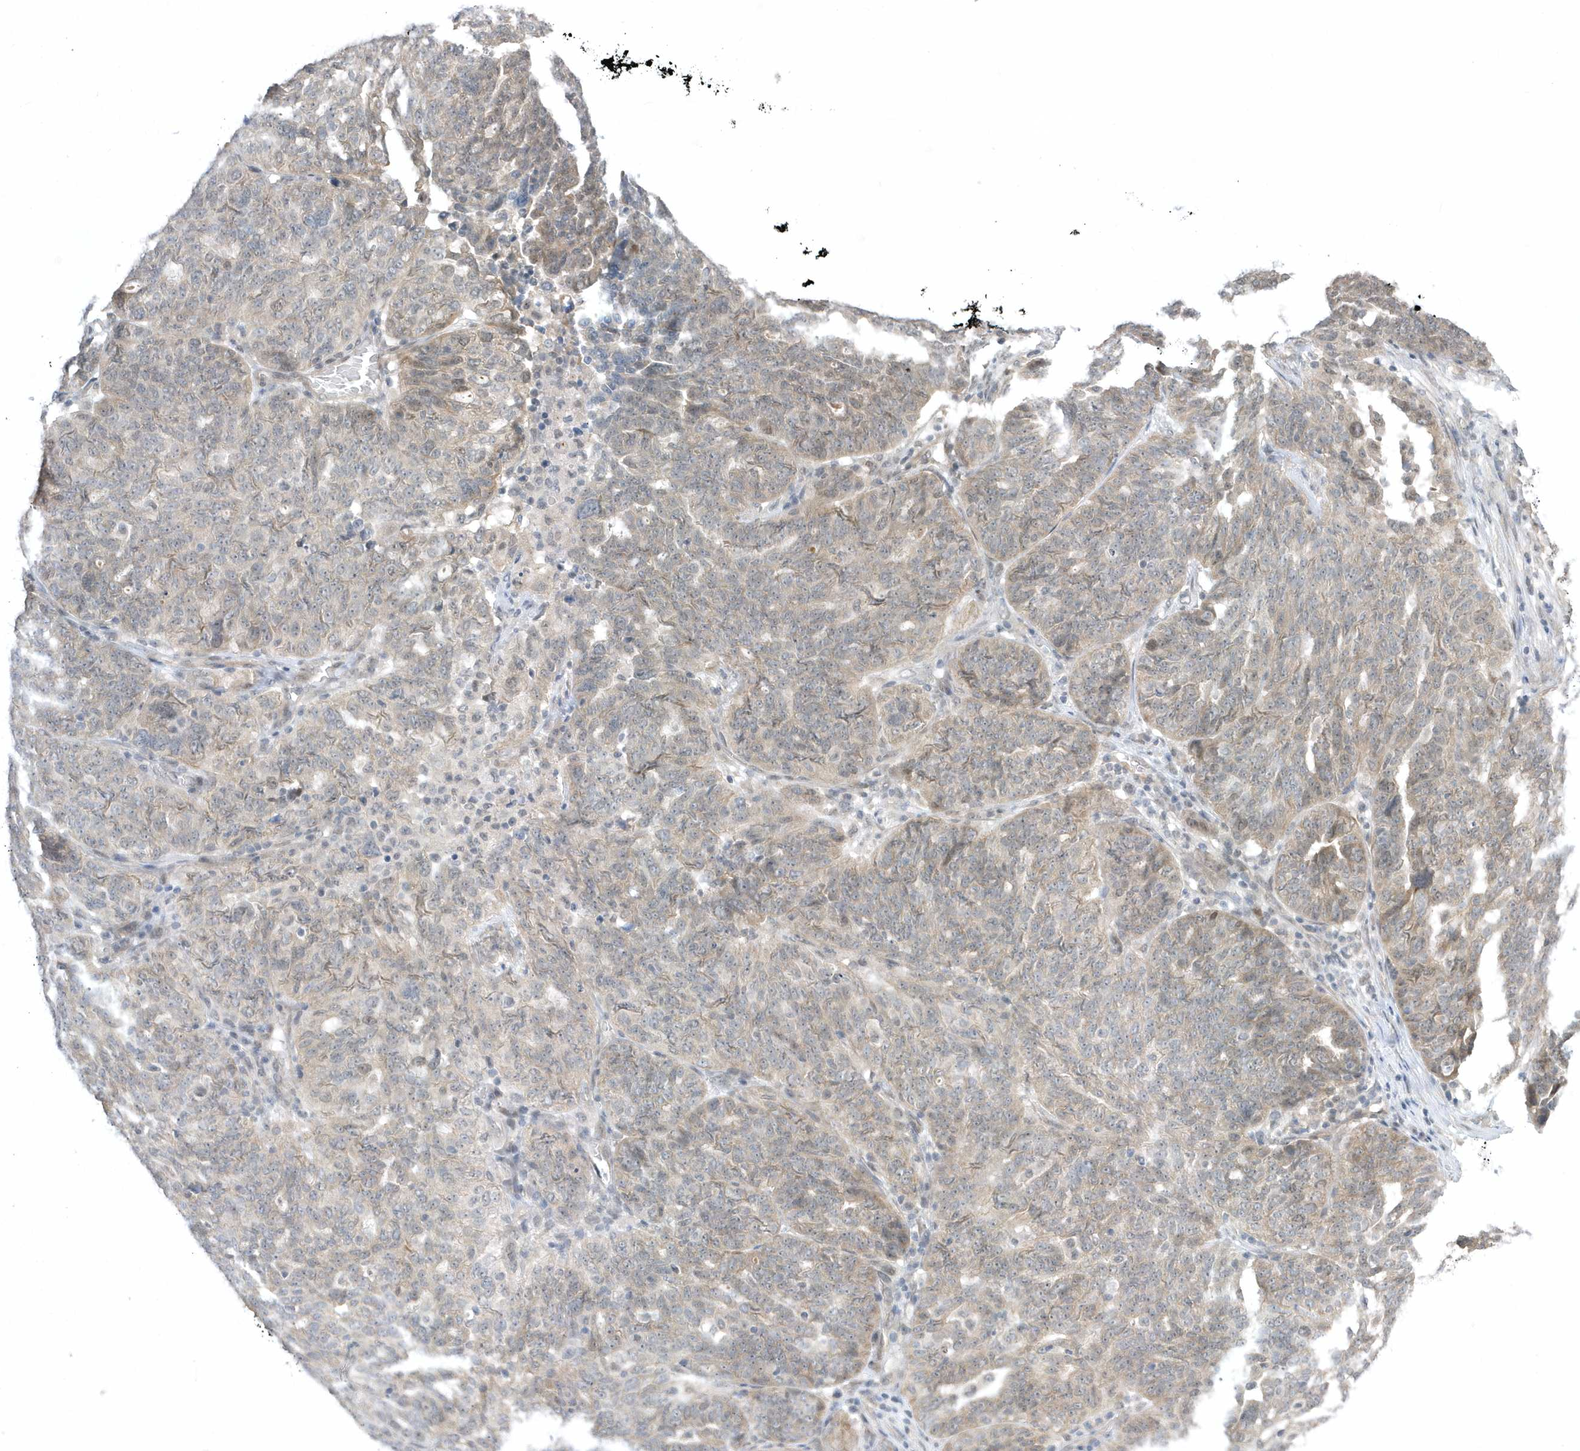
{"staining": {"intensity": "weak", "quantity": "<25%", "location": "cytoplasmic/membranous,nuclear"}, "tissue": "ovarian cancer", "cell_type": "Tumor cells", "image_type": "cancer", "snomed": [{"axis": "morphology", "description": "Cystadenocarcinoma, serous, NOS"}, {"axis": "topography", "description": "Ovary"}], "caption": "A photomicrograph of human ovarian serous cystadenocarcinoma is negative for staining in tumor cells.", "gene": "USP53", "patient": {"sex": "female", "age": 59}}